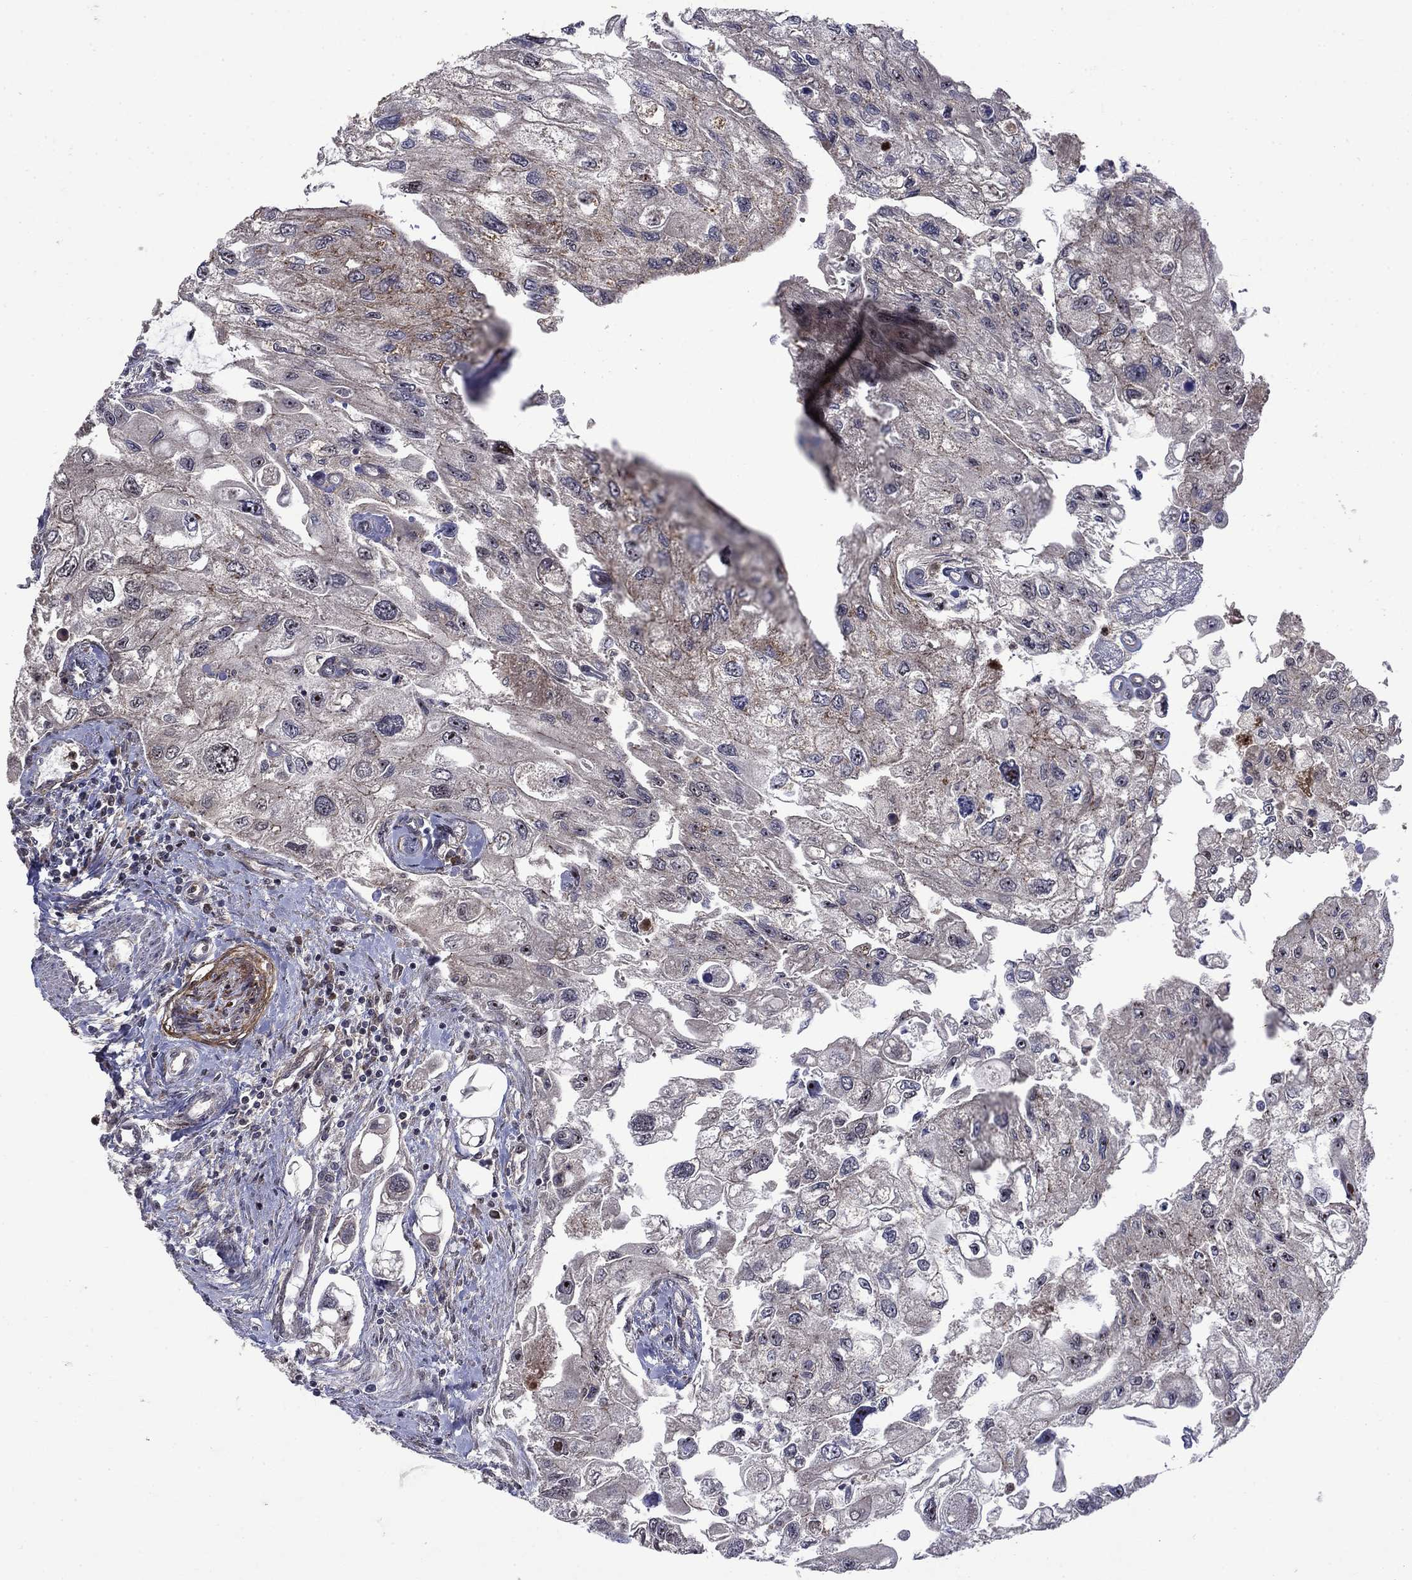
{"staining": {"intensity": "weak", "quantity": "<25%", "location": "nuclear"}, "tissue": "urothelial cancer", "cell_type": "Tumor cells", "image_type": "cancer", "snomed": [{"axis": "morphology", "description": "Urothelial carcinoma, High grade"}, {"axis": "topography", "description": "Urinary bladder"}], "caption": "Tumor cells show no significant staining in urothelial carcinoma (high-grade).", "gene": "AGTPBP1", "patient": {"sex": "male", "age": 59}}